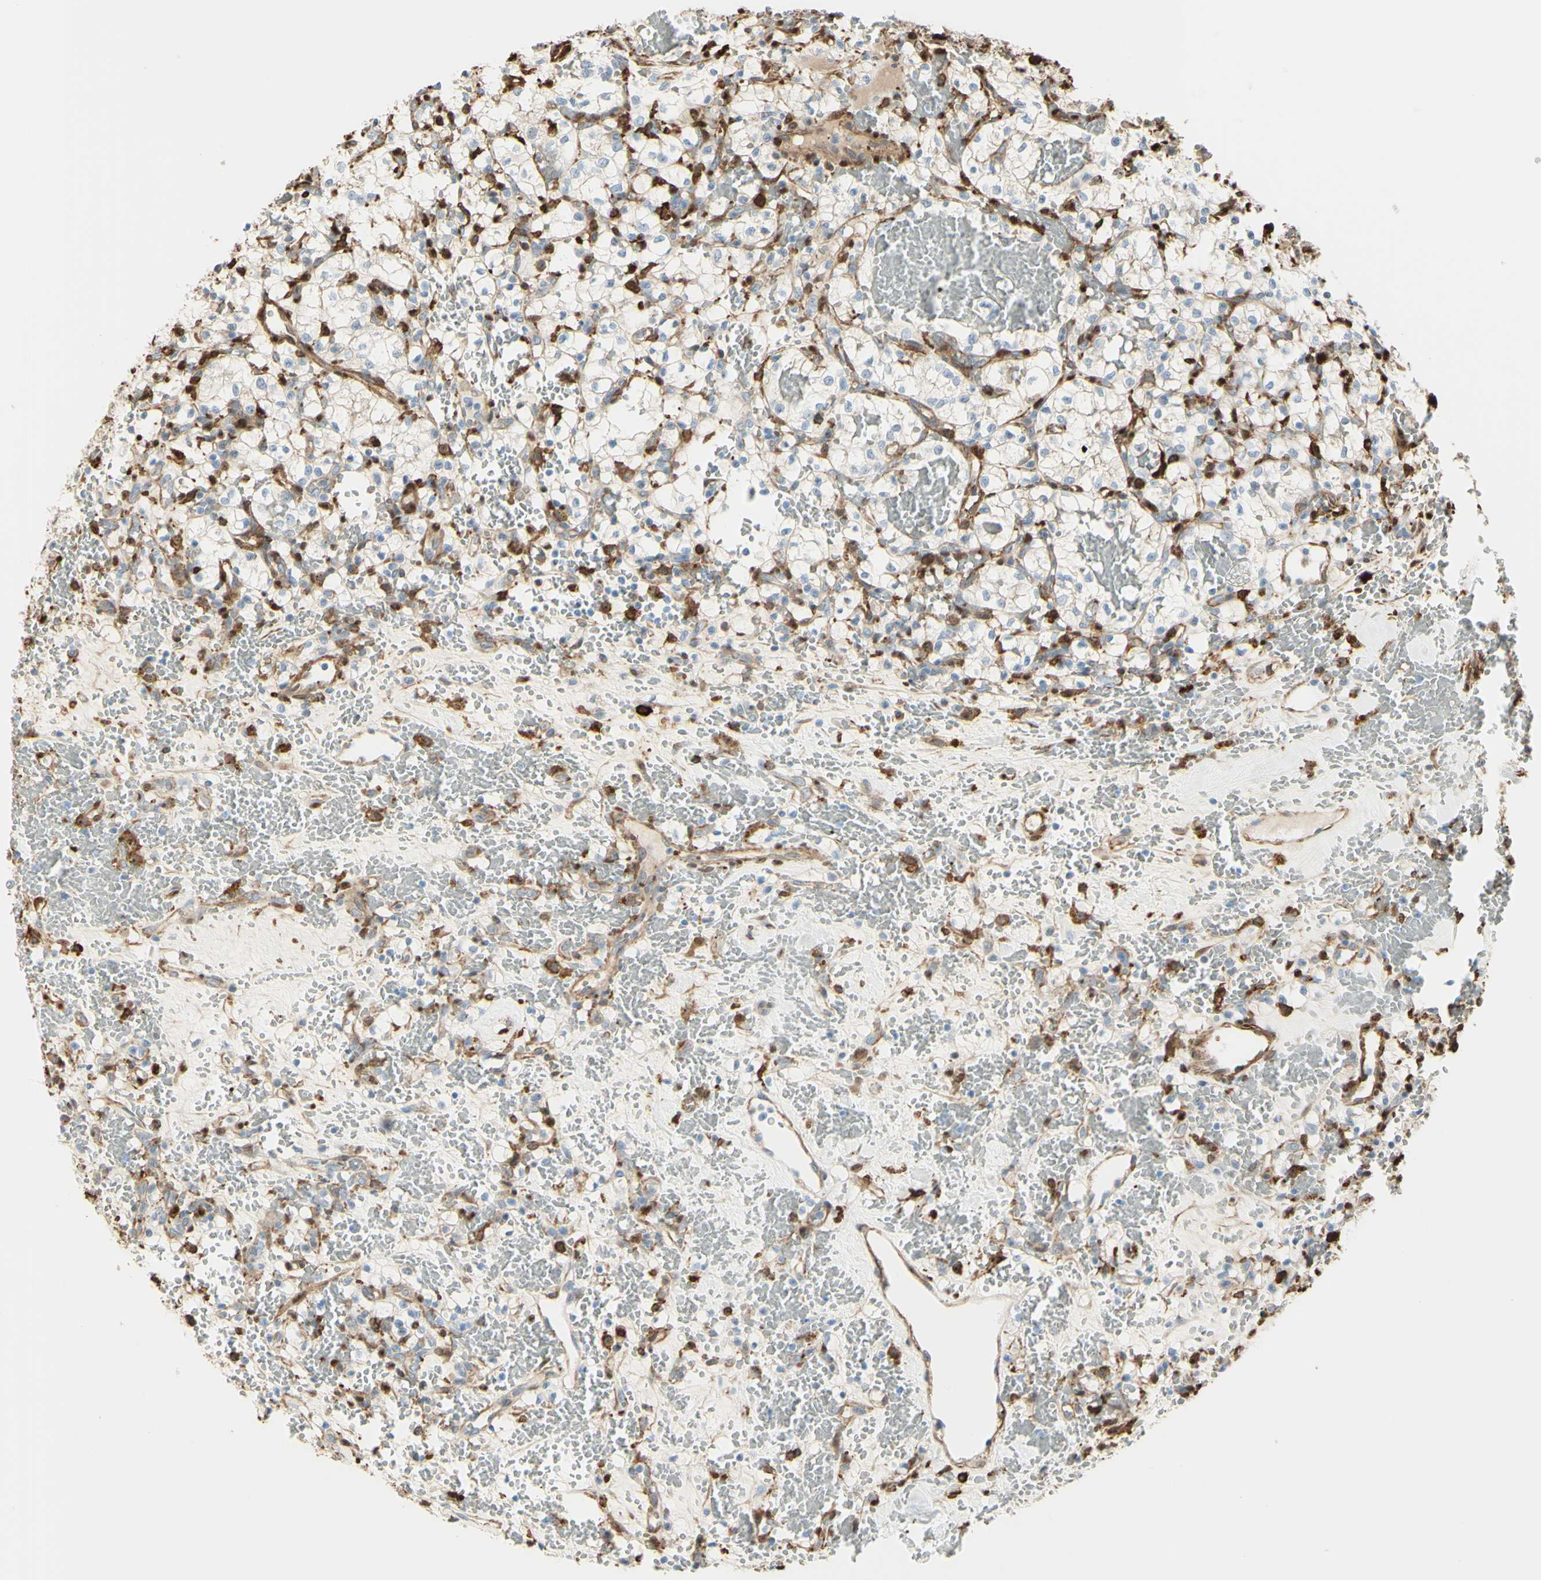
{"staining": {"intensity": "weak", "quantity": "25%-75%", "location": "cytoplasmic/membranous"}, "tissue": "renal cancer", "cell_type": "Tumor cells", "image_type": "cancer", "snomed": [{"axis": "morphology", "description": "Adenocarcinoma, NOS"}, {"axis": "topography", "description": "Kidney"}], "caption": "Protein expression by immunohistochemistry exhibits weak cytoplasmic/membranous expression in about 25%-75% of tumor cells in adenocarcinoma (renal).", "gene": "GSN", "patient": {"sex": "female", "age": 60}}